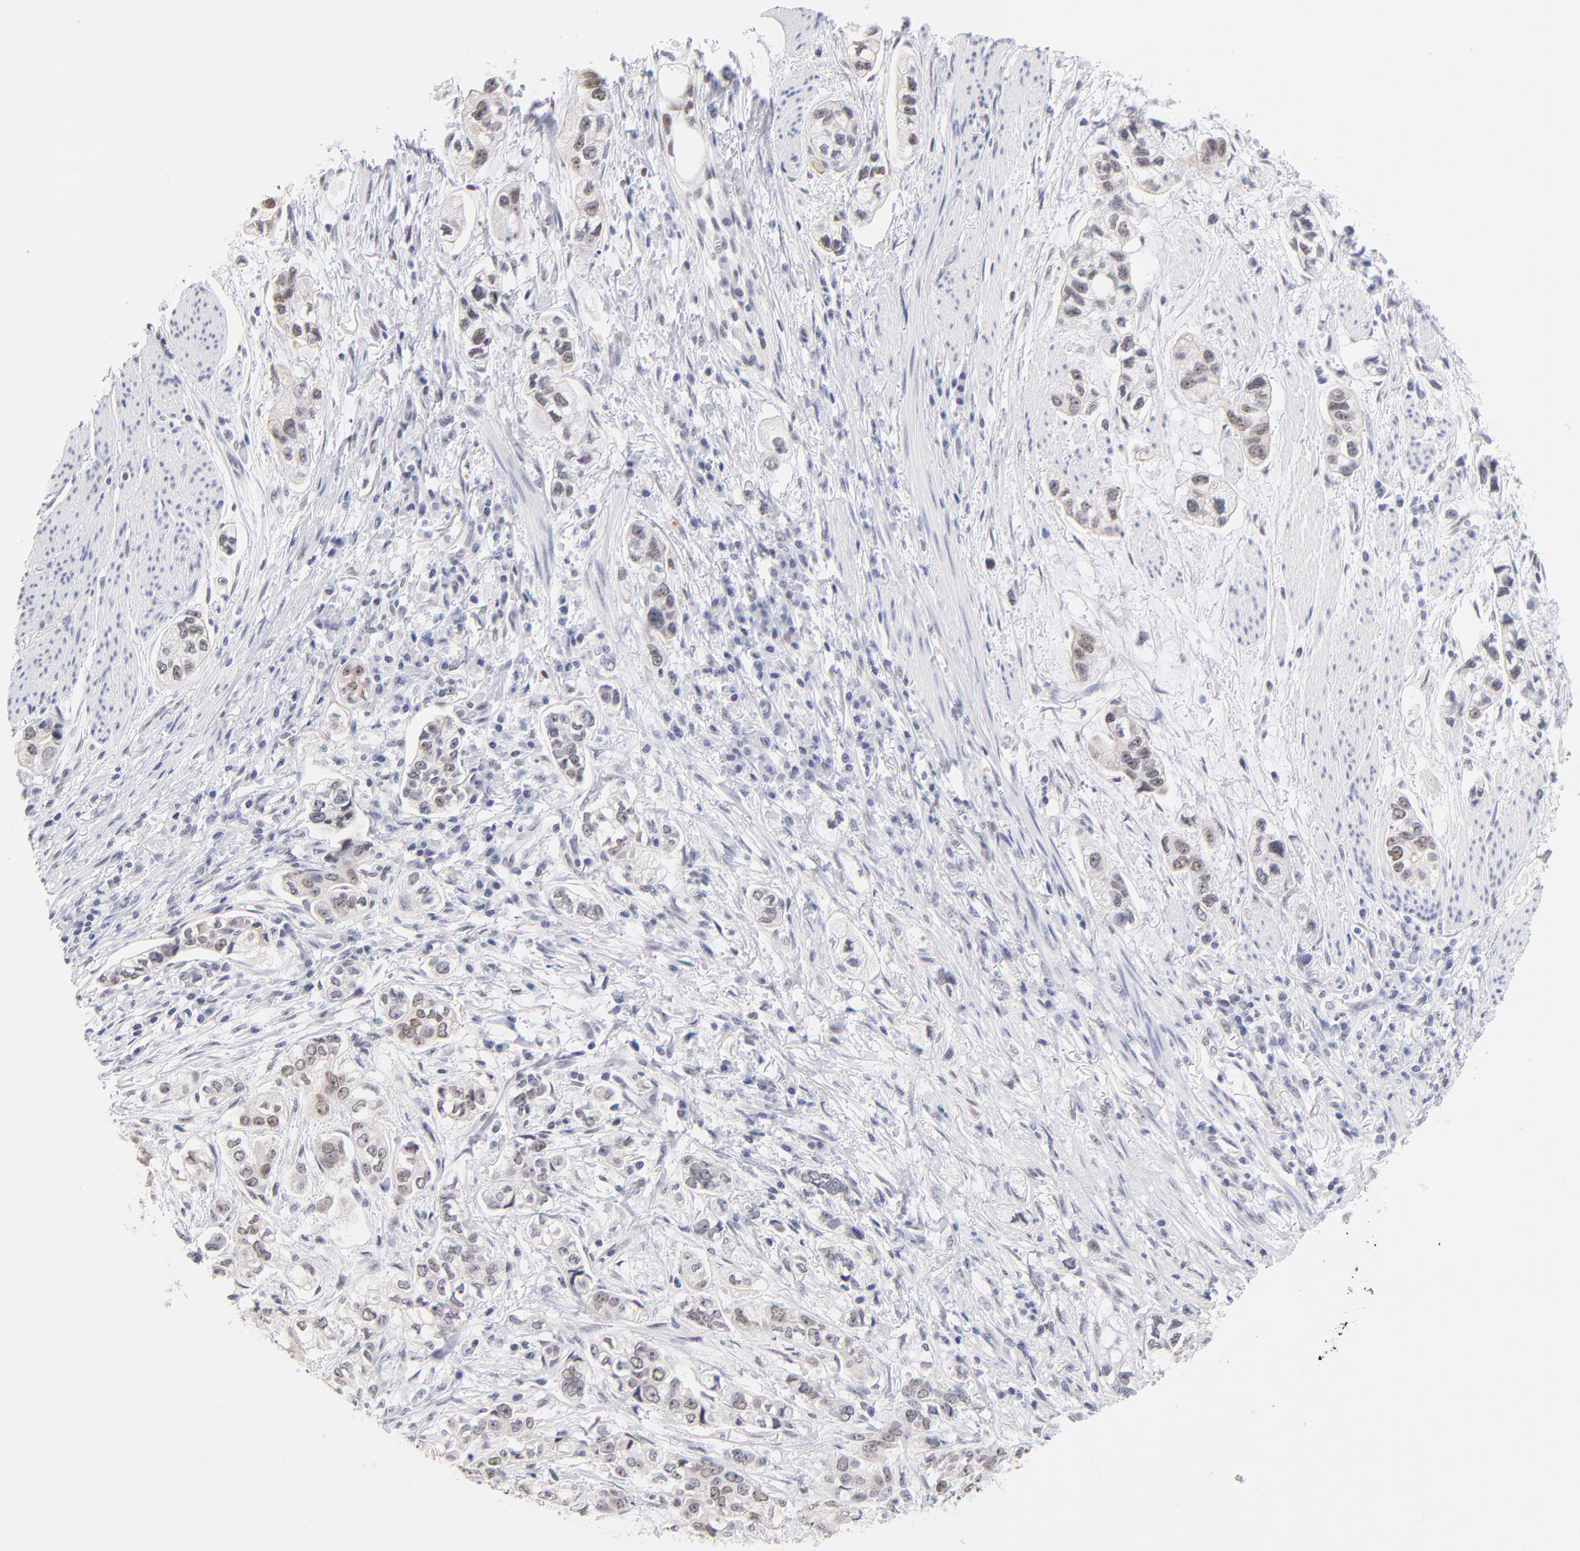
{"staining": {"intensity": "moderate", "quantity": ">75%", "location": "nuclear"}, "tissue": "stomach cancer", "cell_type": "Tumor cells", "image_type": "cancer", "snomed": [{"axis": "morphology", "description": "Adenocarcinoma, NOS"}, {"axis": "topography", "description": "Stomach, lower"}], "caption": "Tumor cells display medium levels of moderate nuclear positivity in about >75% of cells in human stomach cancer.", "gene": "ZNF74", "patient": {"sex": "female", "age": 93}}